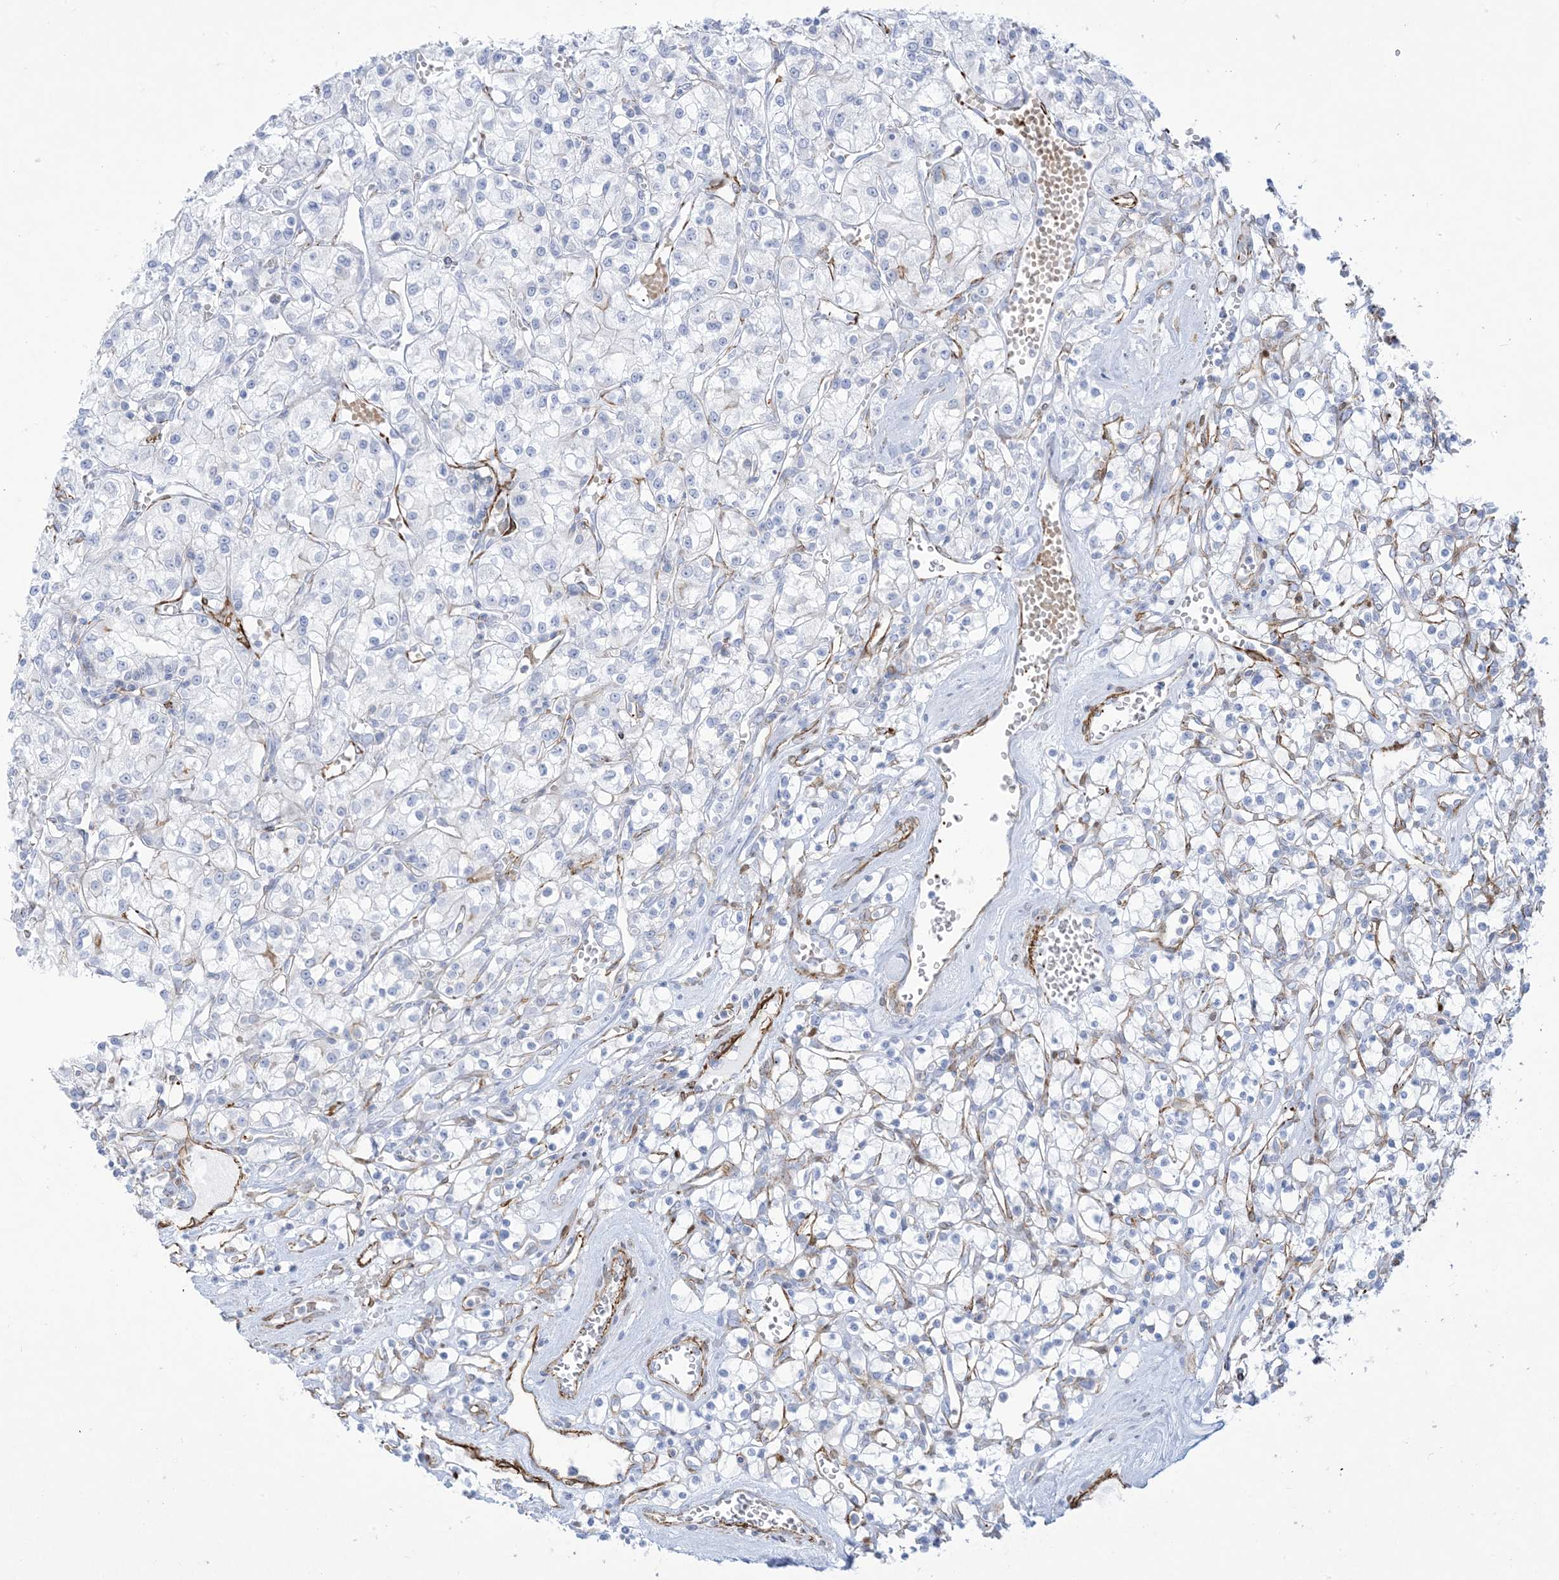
{"staining": {"intensity": "negative", "quantity": "none", "location": "none"}, "tissue": "renal cancer", "cell_type": "Tumor cells", "image_type": "cancer", "snomed": [{"axis": "morphology", "description": "Adenocarcinoma, NOS"}, {"axis": "topography", "description": "Kidney"}], "caption": "Immunohistochemical staining of human renal cancer reveals no significant positivity in tumor cells.", "gene": "B3GNT7", "patient": {"sex": "female", "age": 59}}